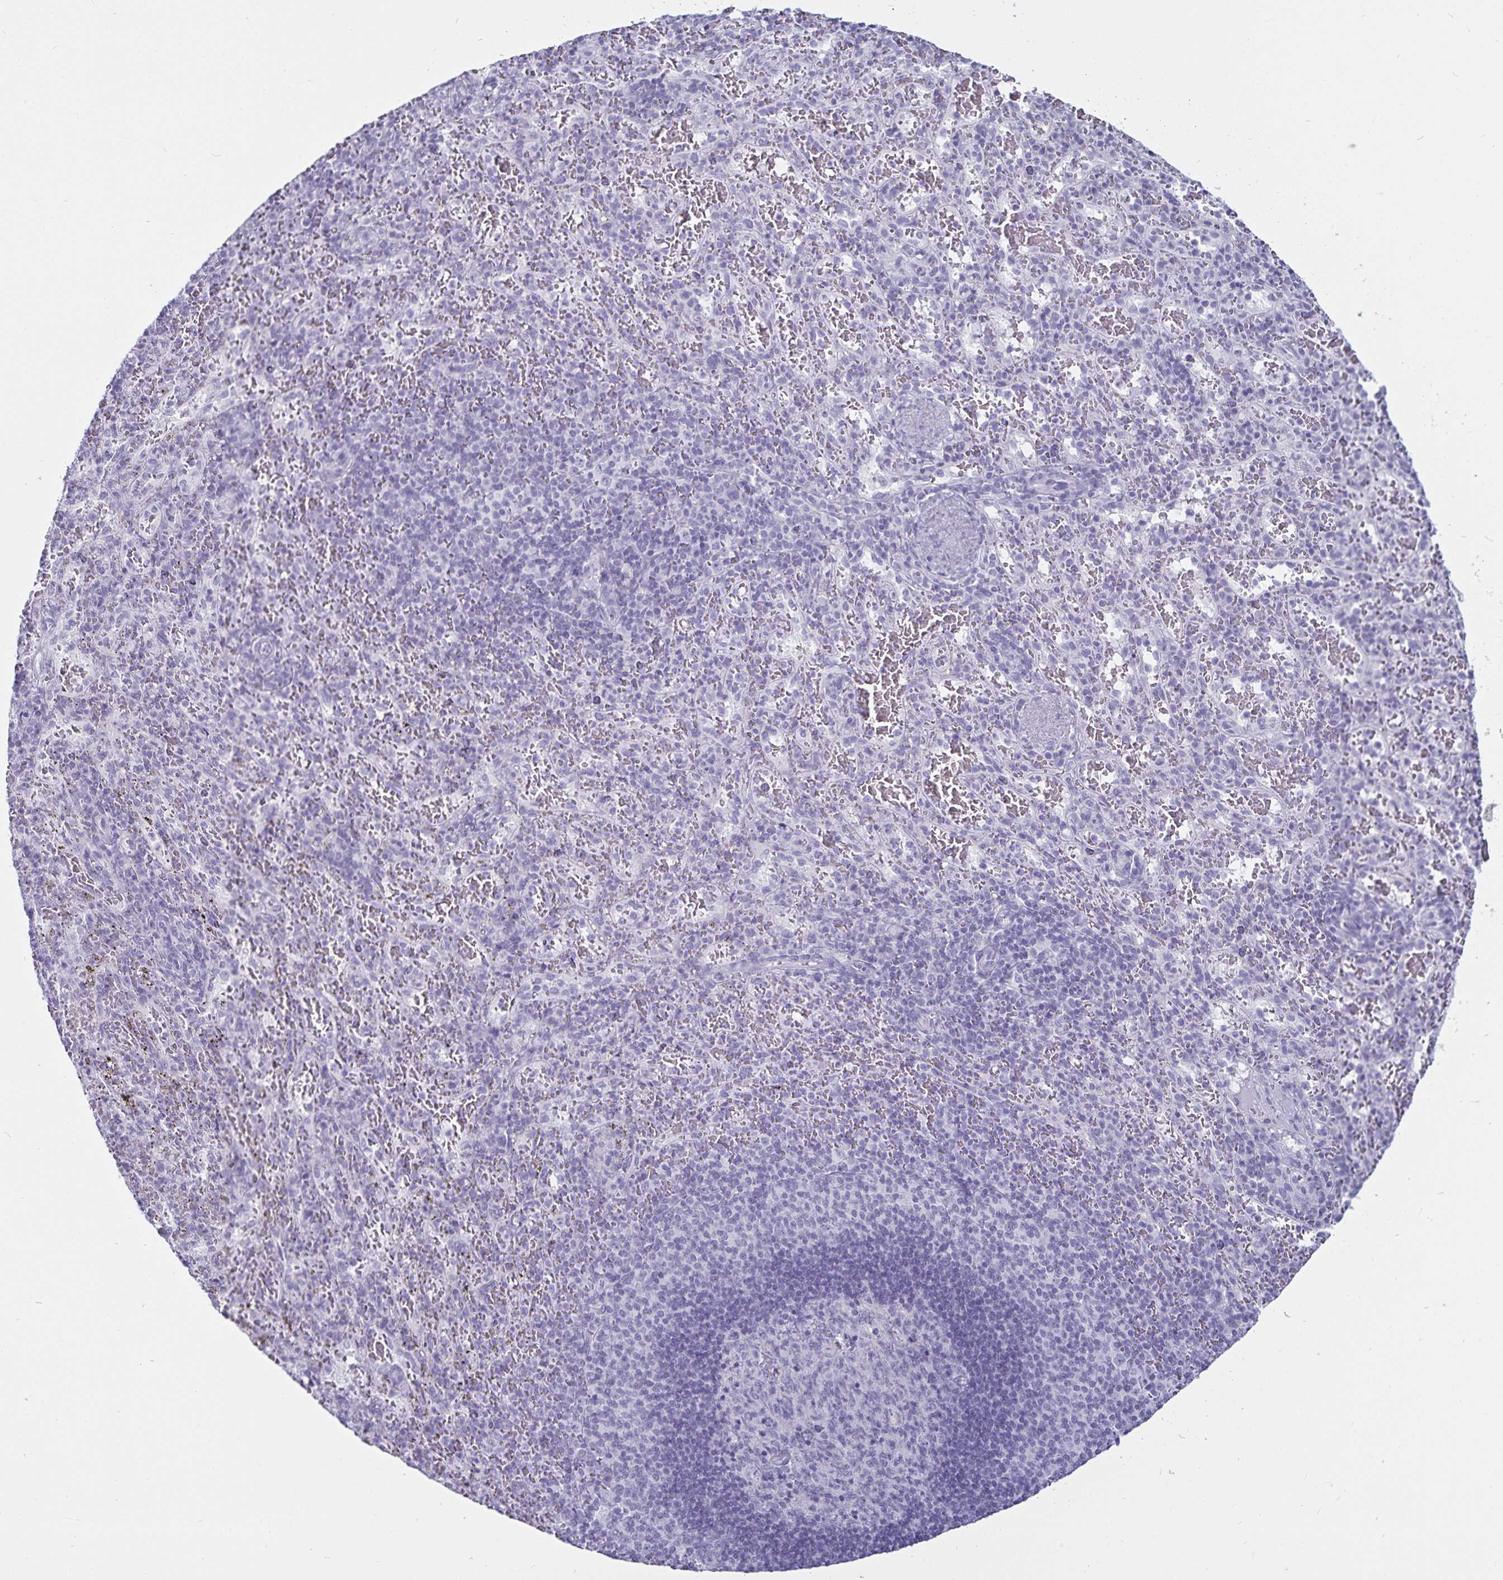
{"staining": {"intensity": "negative", "quantity": "none", "location": "none"}, "tissue": "spleen", "cell_type": "Cells in red pulp", "image_type": "normal", "snomed": [{"axis": "morphology", "description": "Normal tissue, NOS"}, {"axis": "topography", "description": "Spleen"}], "caption": "IHC photomicrograph of normal spleen: human spleen stained with DAB (3,3'-diaminobenzidine) demonstrates no significant protein expression in cells in red pulp. Nuclei are stained in blue.", "gene": "DEFA6", "patient": {"sex": "male", "age": 57}}